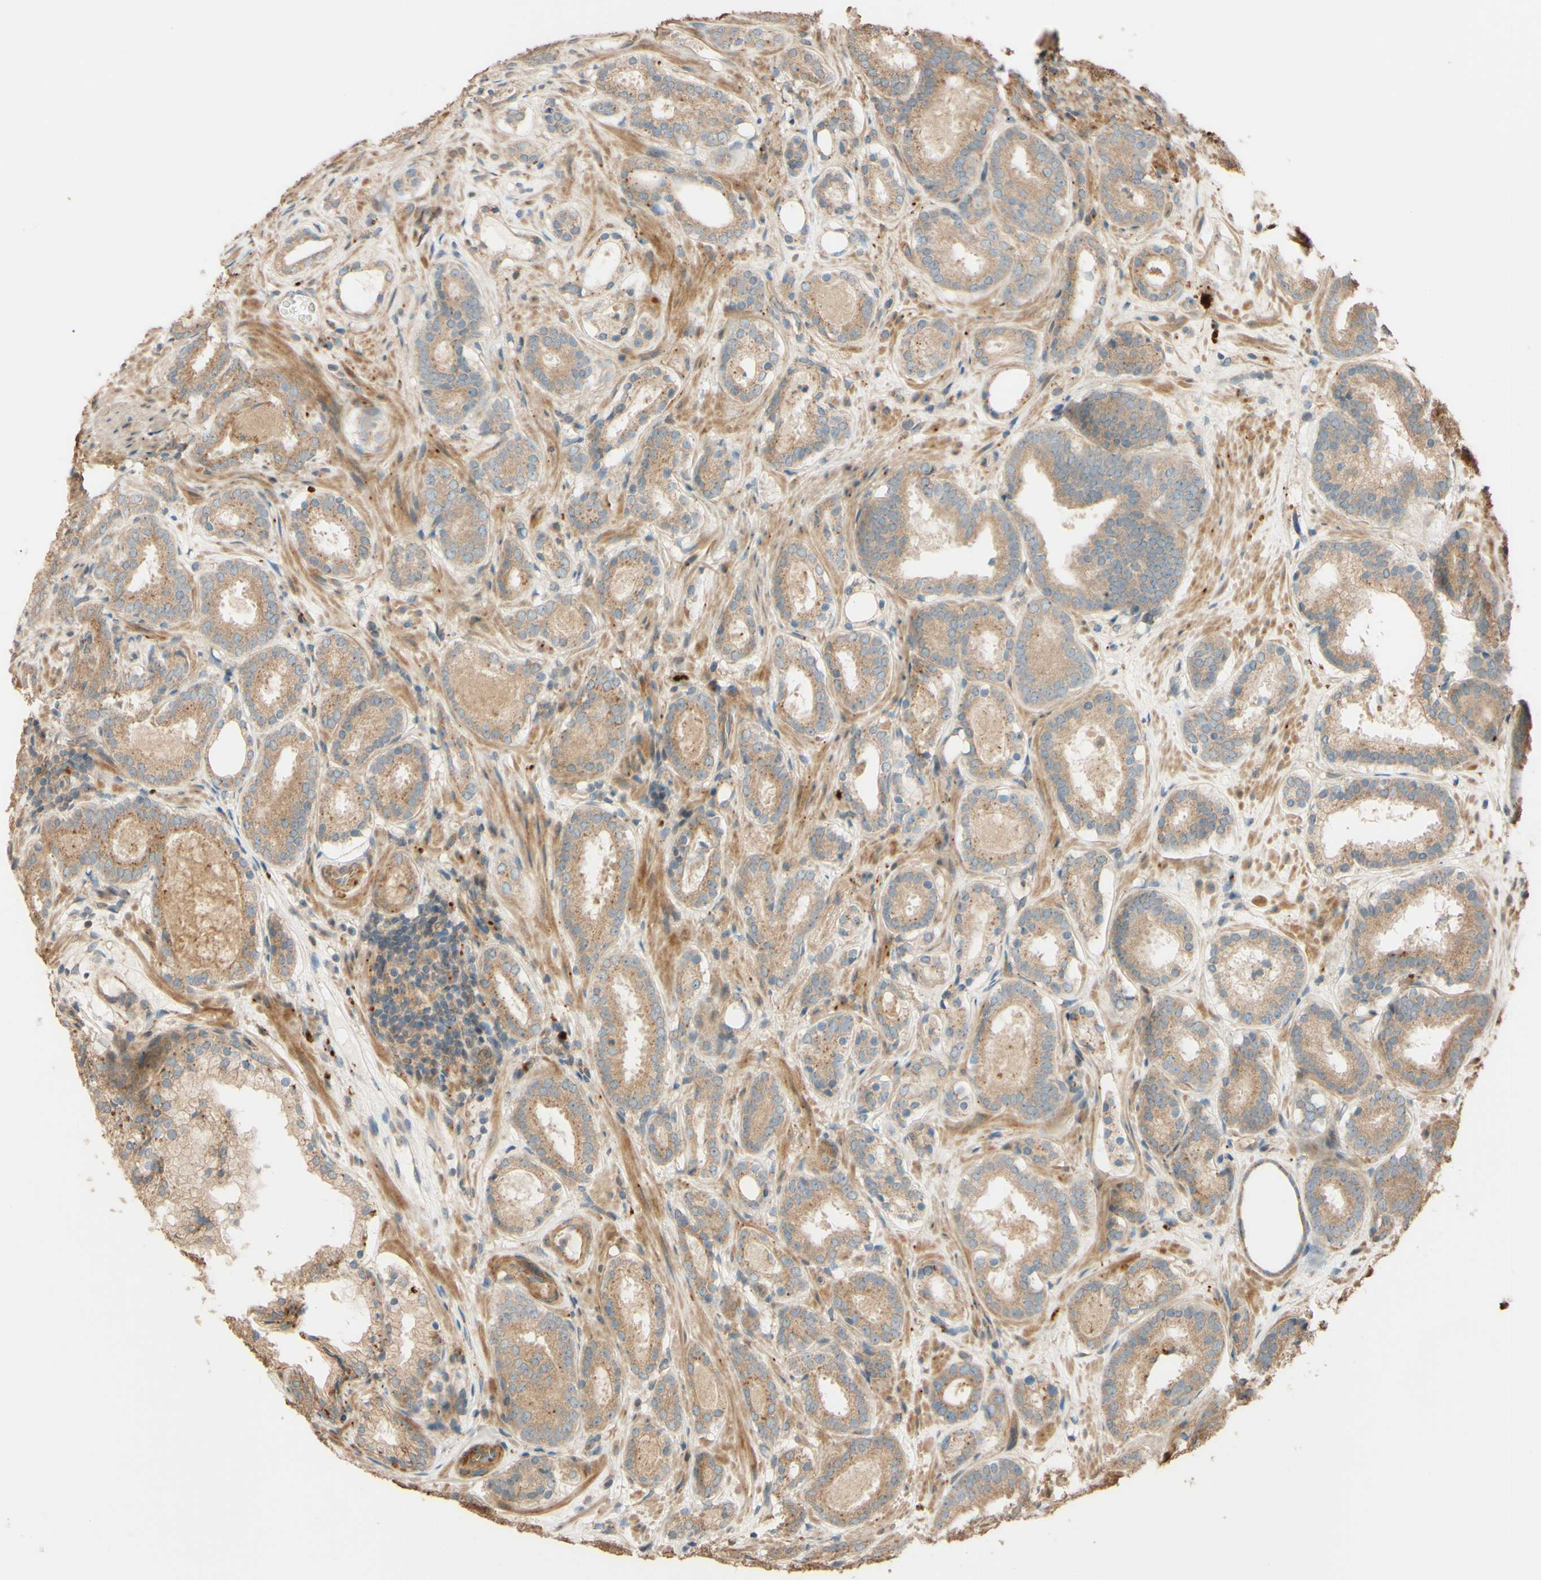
{"staining": {"intensity": "weak", "quantity": ">75%", "location": "cytoplasmic/membranous"}, "tissue": "prostate cancer", "cell_type": "Tumor cells", "image_type": "cancer", "snomed": [{"axis": "morphology", "description": "Adenocarcinoma, Low grade"}, {"axis": "topography", "description": "Prostate"}], "caption": "Prostate cancer stained with a protein marker displays weak staining in tumor cells.", "gene": "RNF19A", "patient": {"sex": "male", "age": 69}}